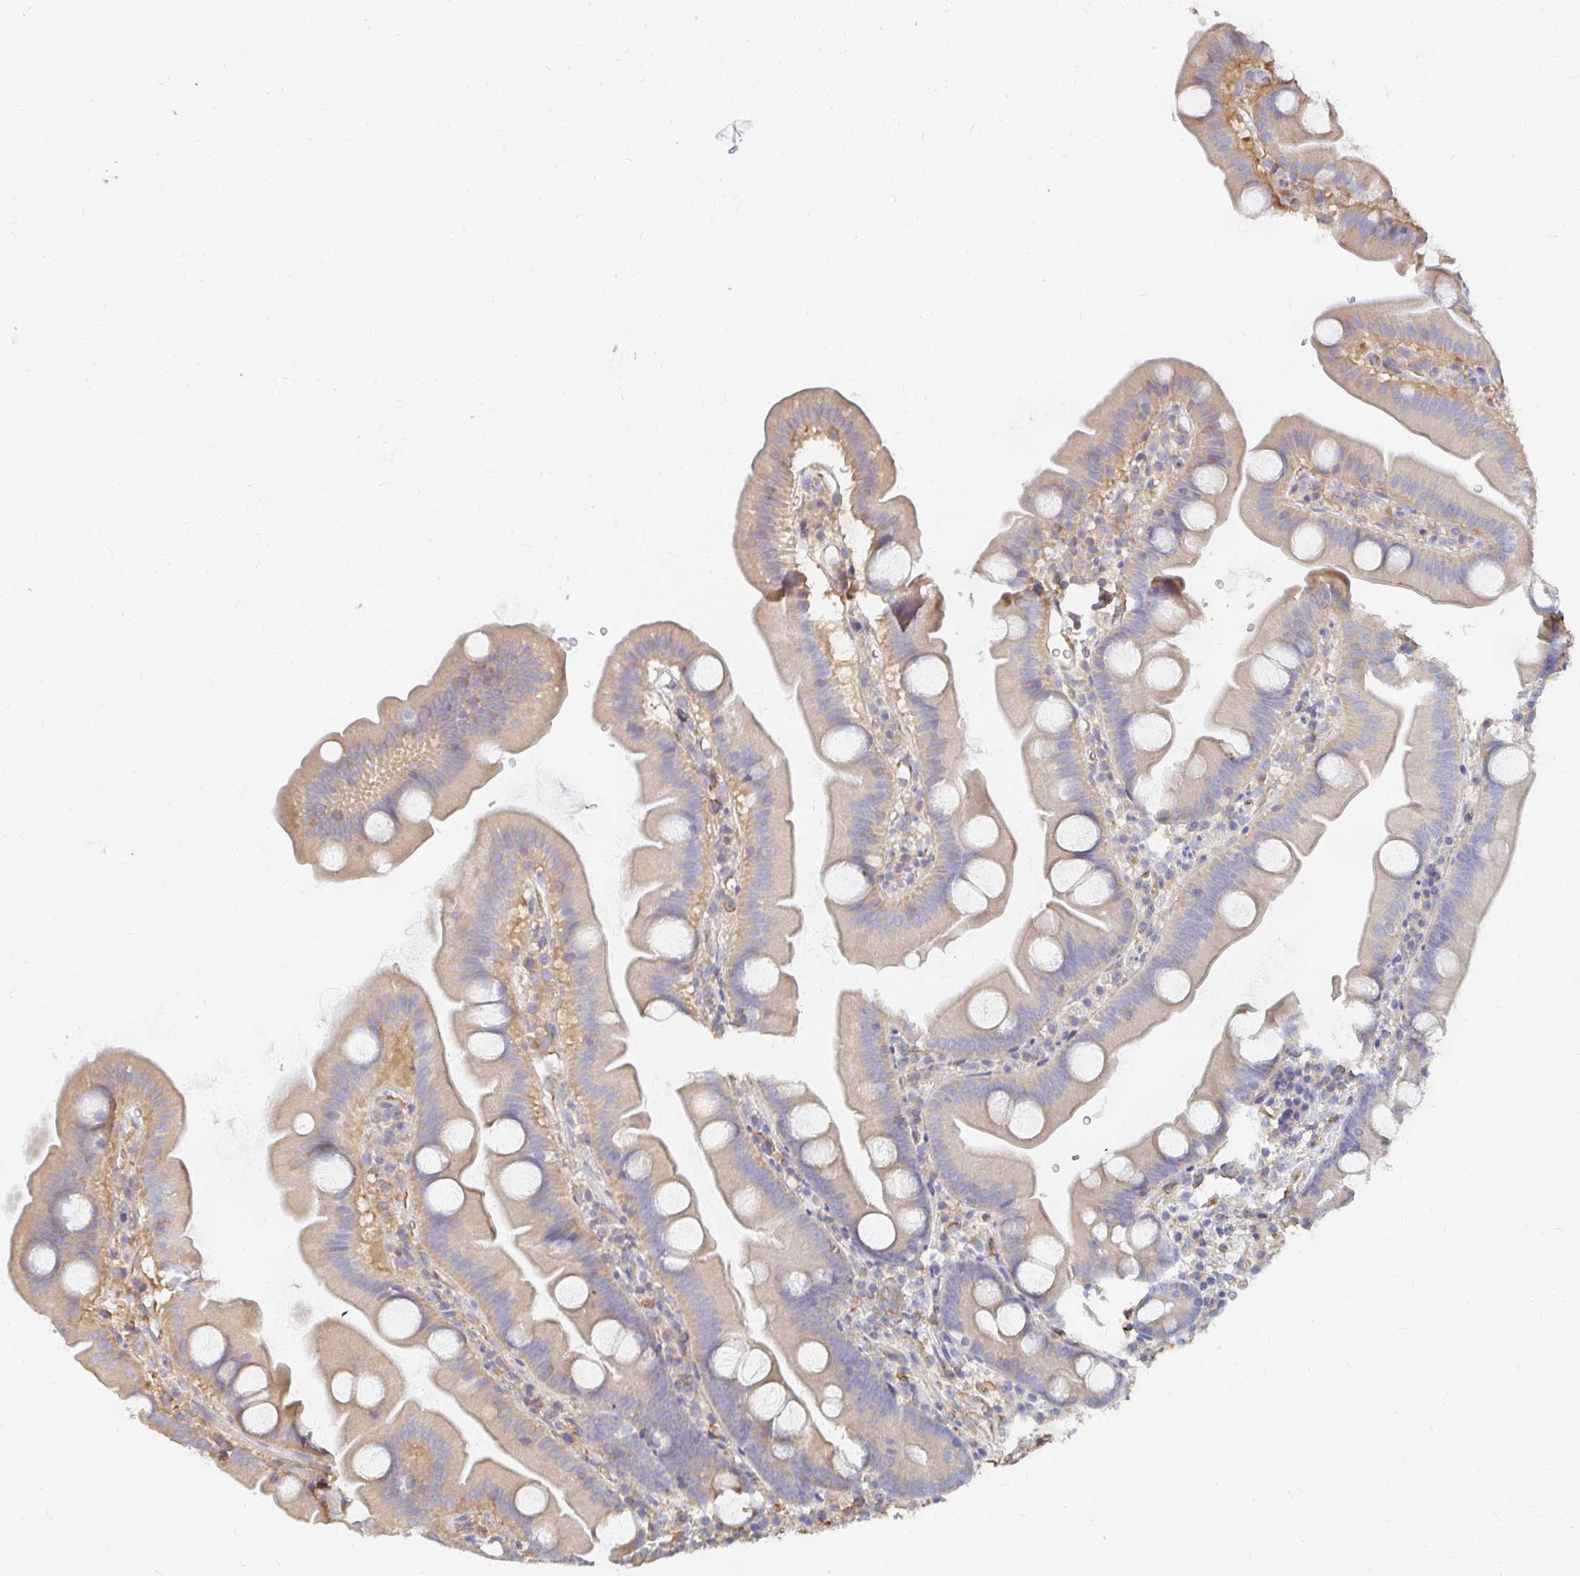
{"staining": {"intensity": "weak", "quantity": "25%-75%", "location": "cytoplasmic/membranous"}, "tissue": "small intestine", "cell_type": "Glandular cells", "image_type": "normal", "snomed": [{"axis": "morphology", "description": "Normal tissue, NOS"}, {"axis": "topography", "description": "Small intestine"}], "caption": "The image reveals immunohistochemical staining of normal small intestine. There is weak cytoplasmic/membranous positivity is present in about 25%-75% of glandular cells.", "gene": "TSPAN19", "patient": {"sex": "female", "age": 68}}